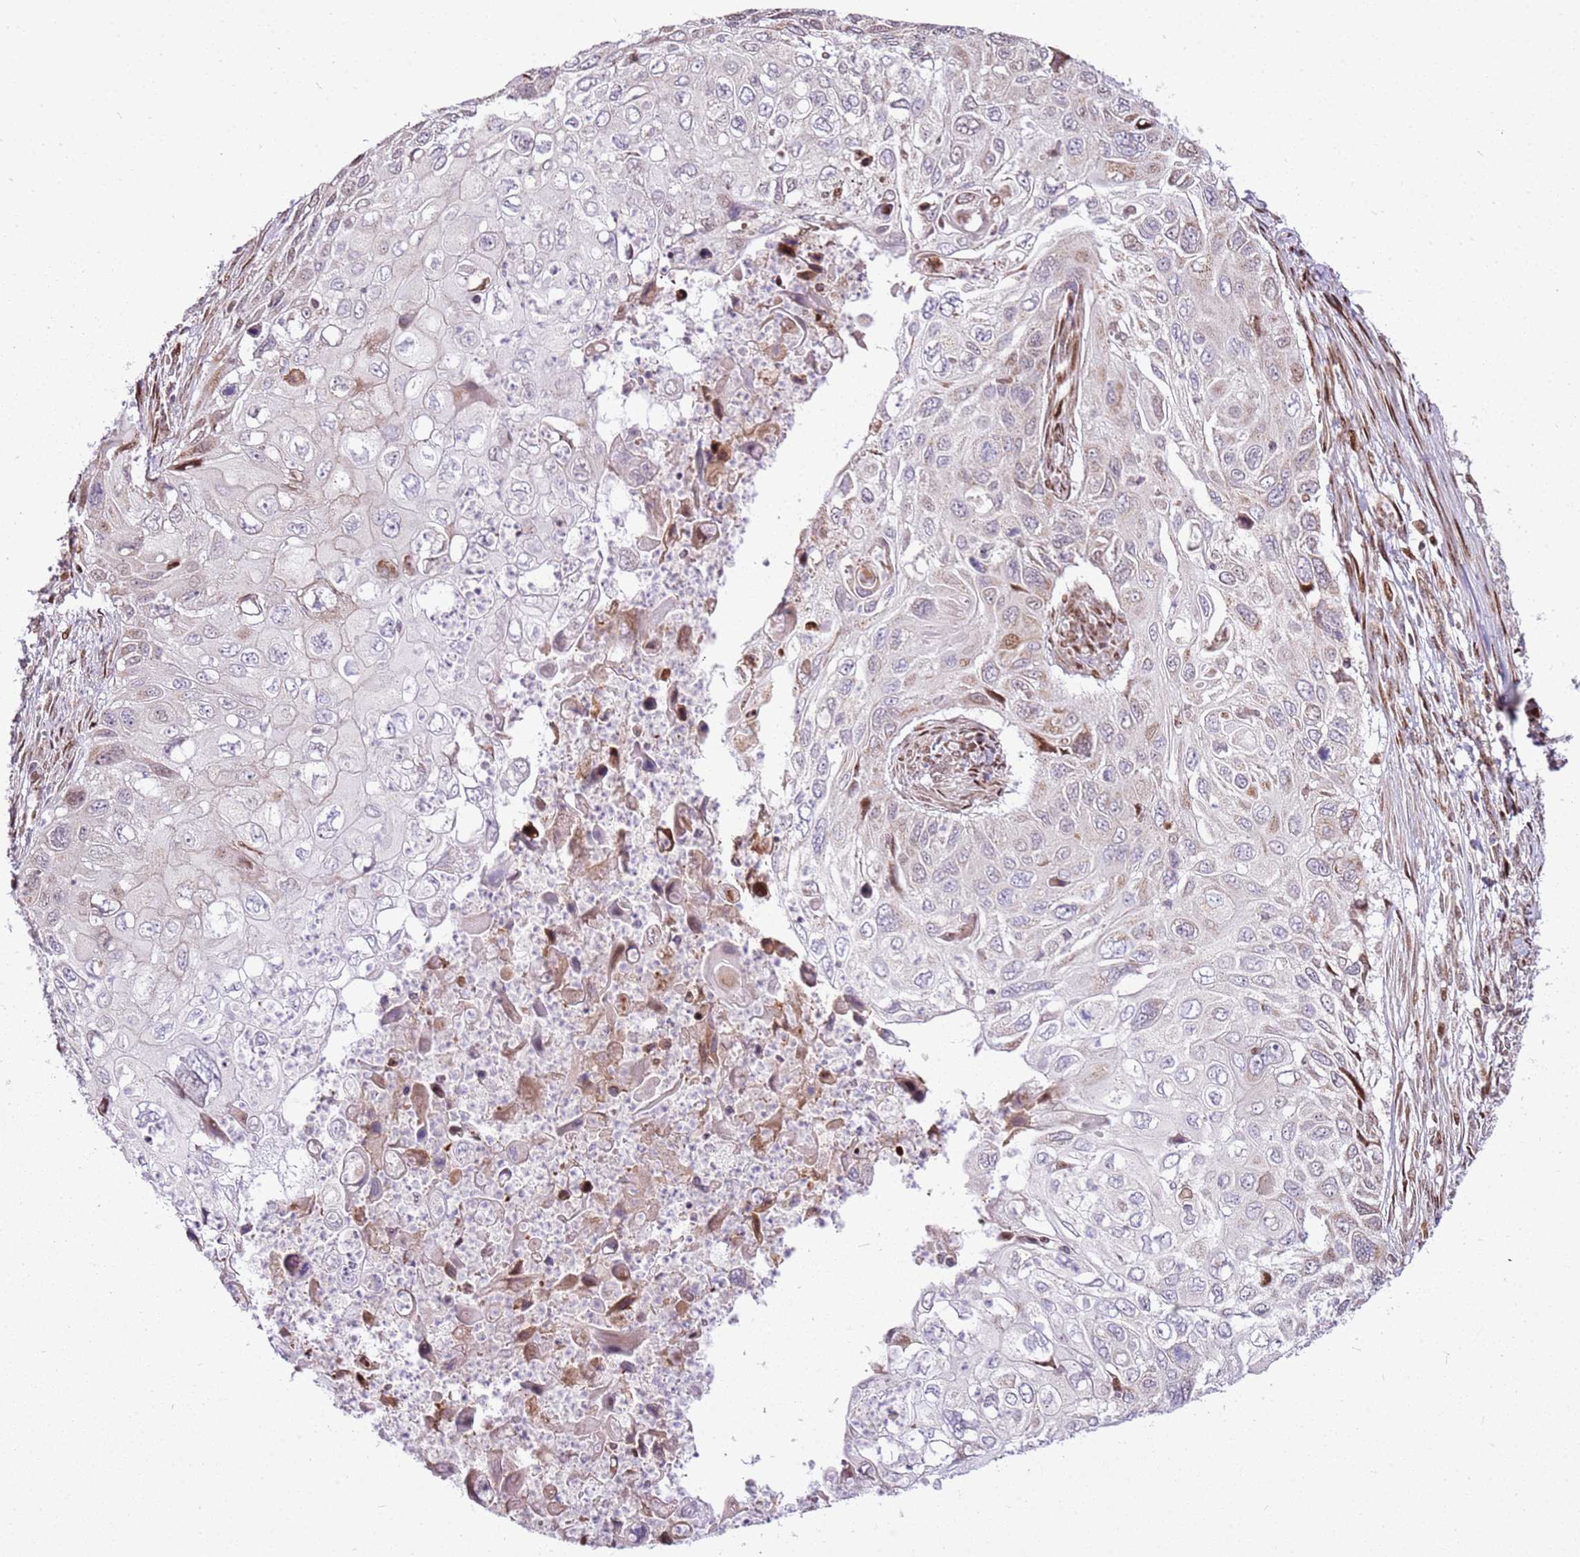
{"staining": {"intensity": "moderate", "quantity": "<25%", "location": "nuclear"}, "tissue": "cervical cancer", "cell_type": "Tumor cells", "image_type": "cancer", "snomed": [{"axis": "morphology", "description": "Squamous cell carcinoma, NOS"}, {"axis": "topography", "description": "Cervix"}], "caption": "Protein expression by immunohistochemistry shows moderate nuclear positivity in about <25% of tumor cells in cervical squamous cell carcinoma.", "gene": "PCTP", "patient": {"sex": "female", "age": 70}}